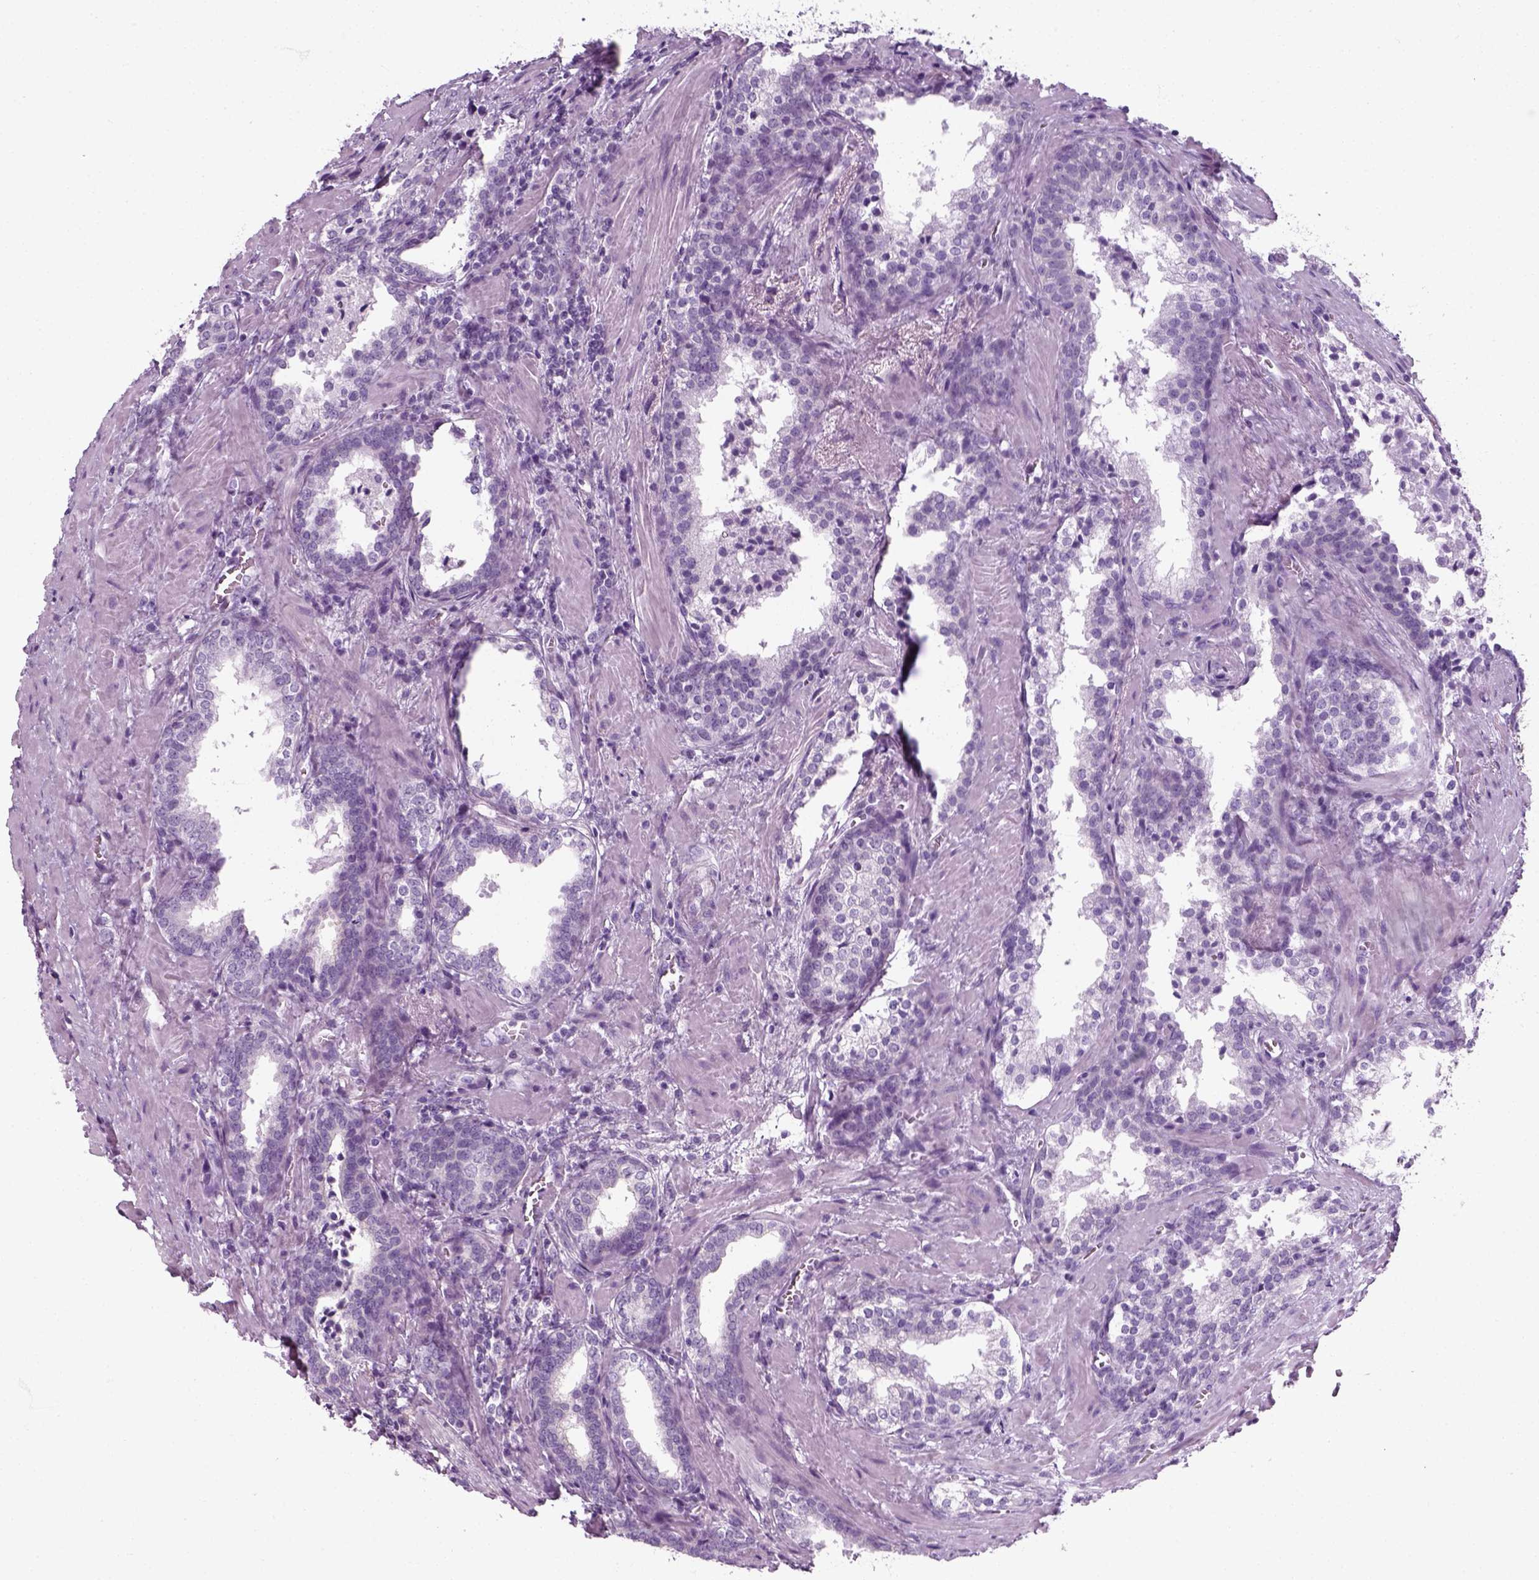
{"staining": {"intensity": "negative", "quantity": "none", "location": "none"}, "tissue": "prostate cancer", "cell_type": "Tumor cells", "image_type": "cancer", "snomed": [{"axis": "morphology", "description": "Adenocarcinoma, NOS"}, {"axis": "topography", "description": "Prostate and seminal vesicle, NOS"}], "caption": "This image is of prostate adenocarcinoma stained with immunohistochemistry (IHC) to label a protein in brown with the nuclei are counter-stained blue. There is no positivity in tumor cells. (Brightfield microscopy of DAB (3,3'-diaminobenzidine) immunohistochemistry at high magnification).", "gene": "SLC12A5", "patient": {"sex": "male", "age": 63}}